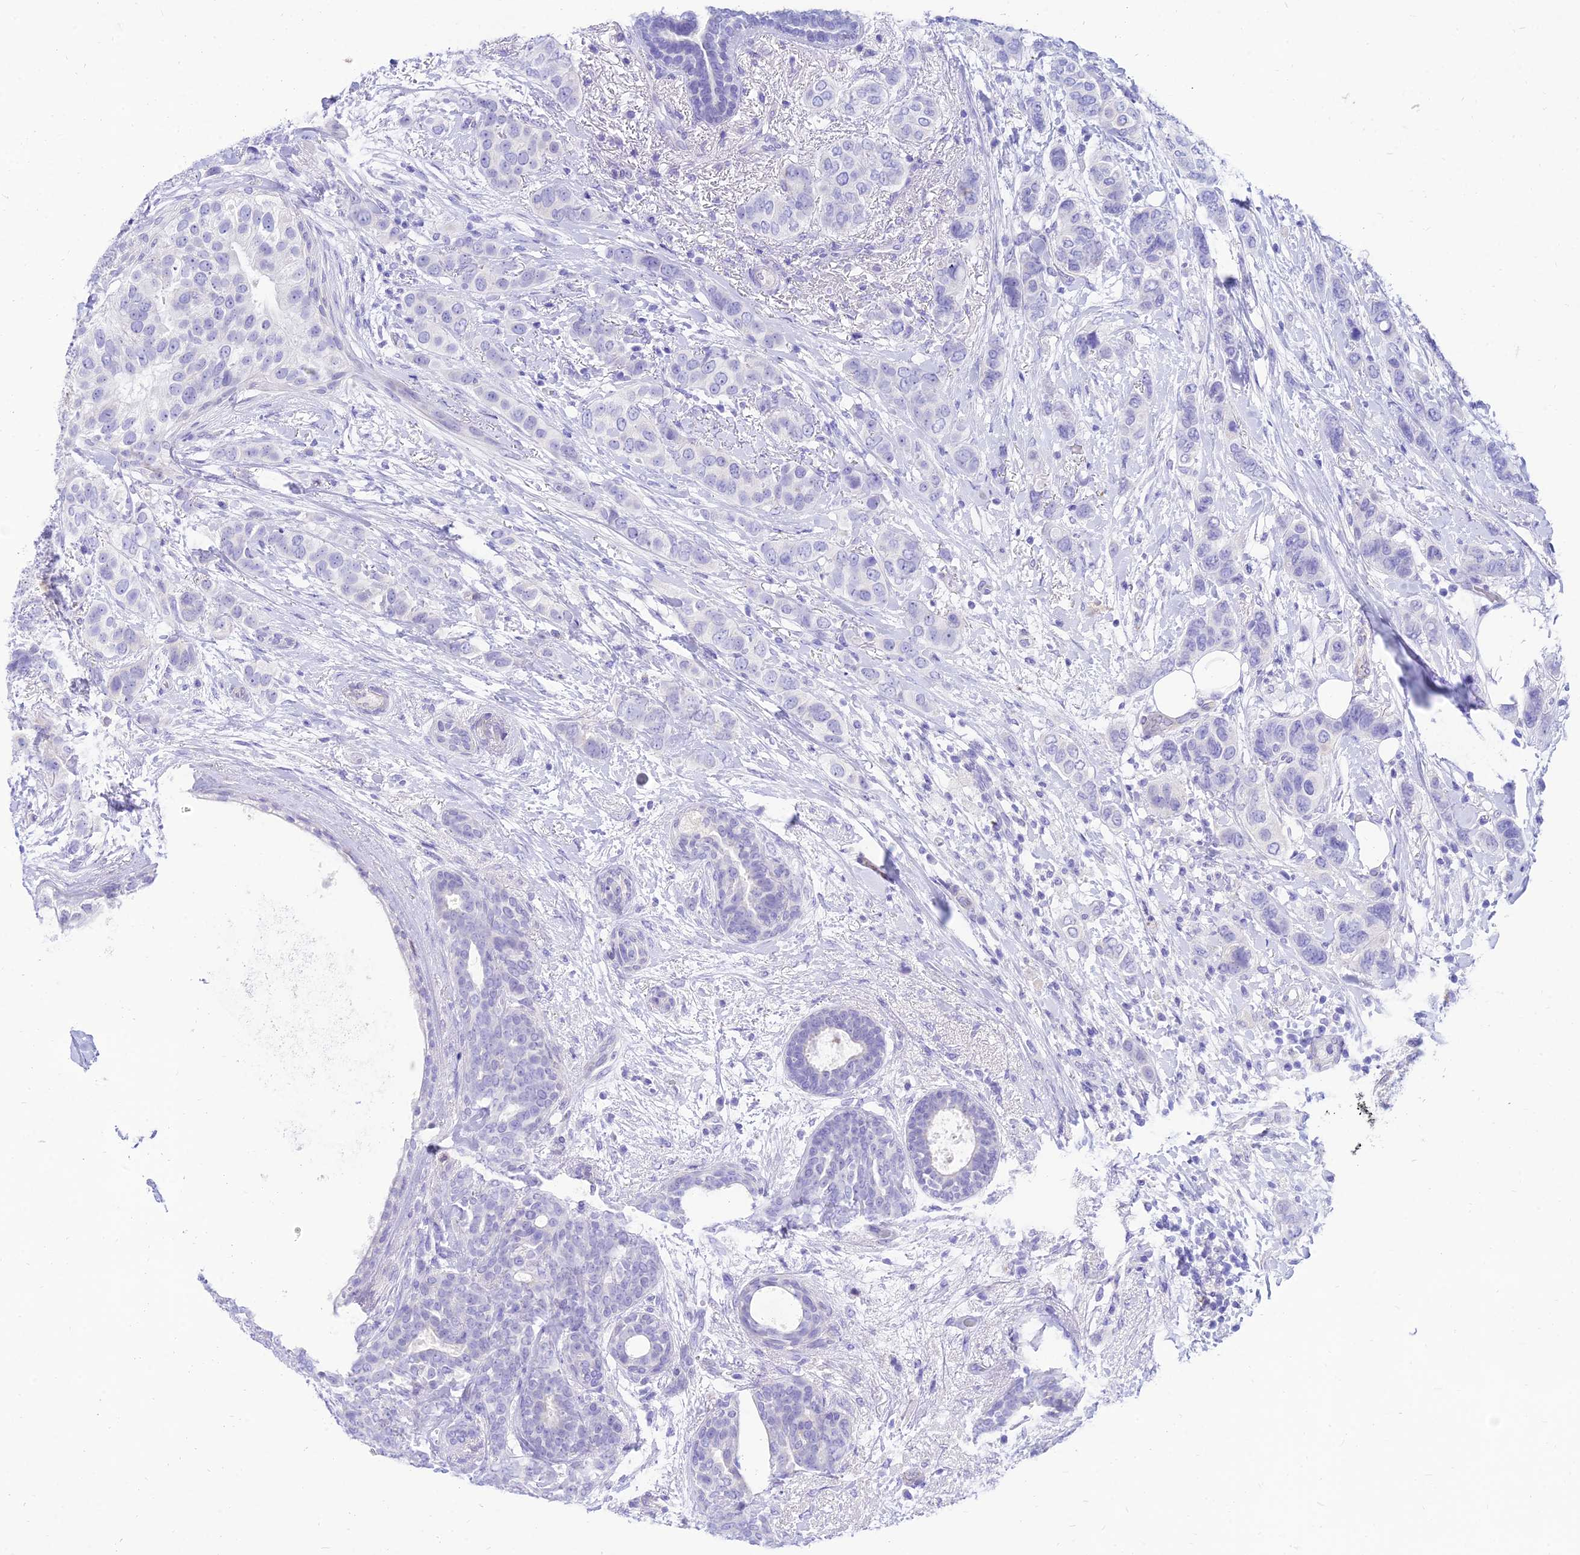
{"staining": {"intensity": "negative", "quantity": "none", "location": "none"}, "tissue": "breast cancer", "cell_type": "Tumor cells", "image_type": "cancer", "snomed": [{"axis": "morphology", "description": "Lobular carcinoma"}, {"axis": "topography", "description": "Breast"}], "caption": "The immunohistochemistry (IHC) image has no significant staining in tumor cells of lobular carcinoma (breast) tissue.", "gene": "TAC3", "patient": {"sex": "female", "age": 51}}